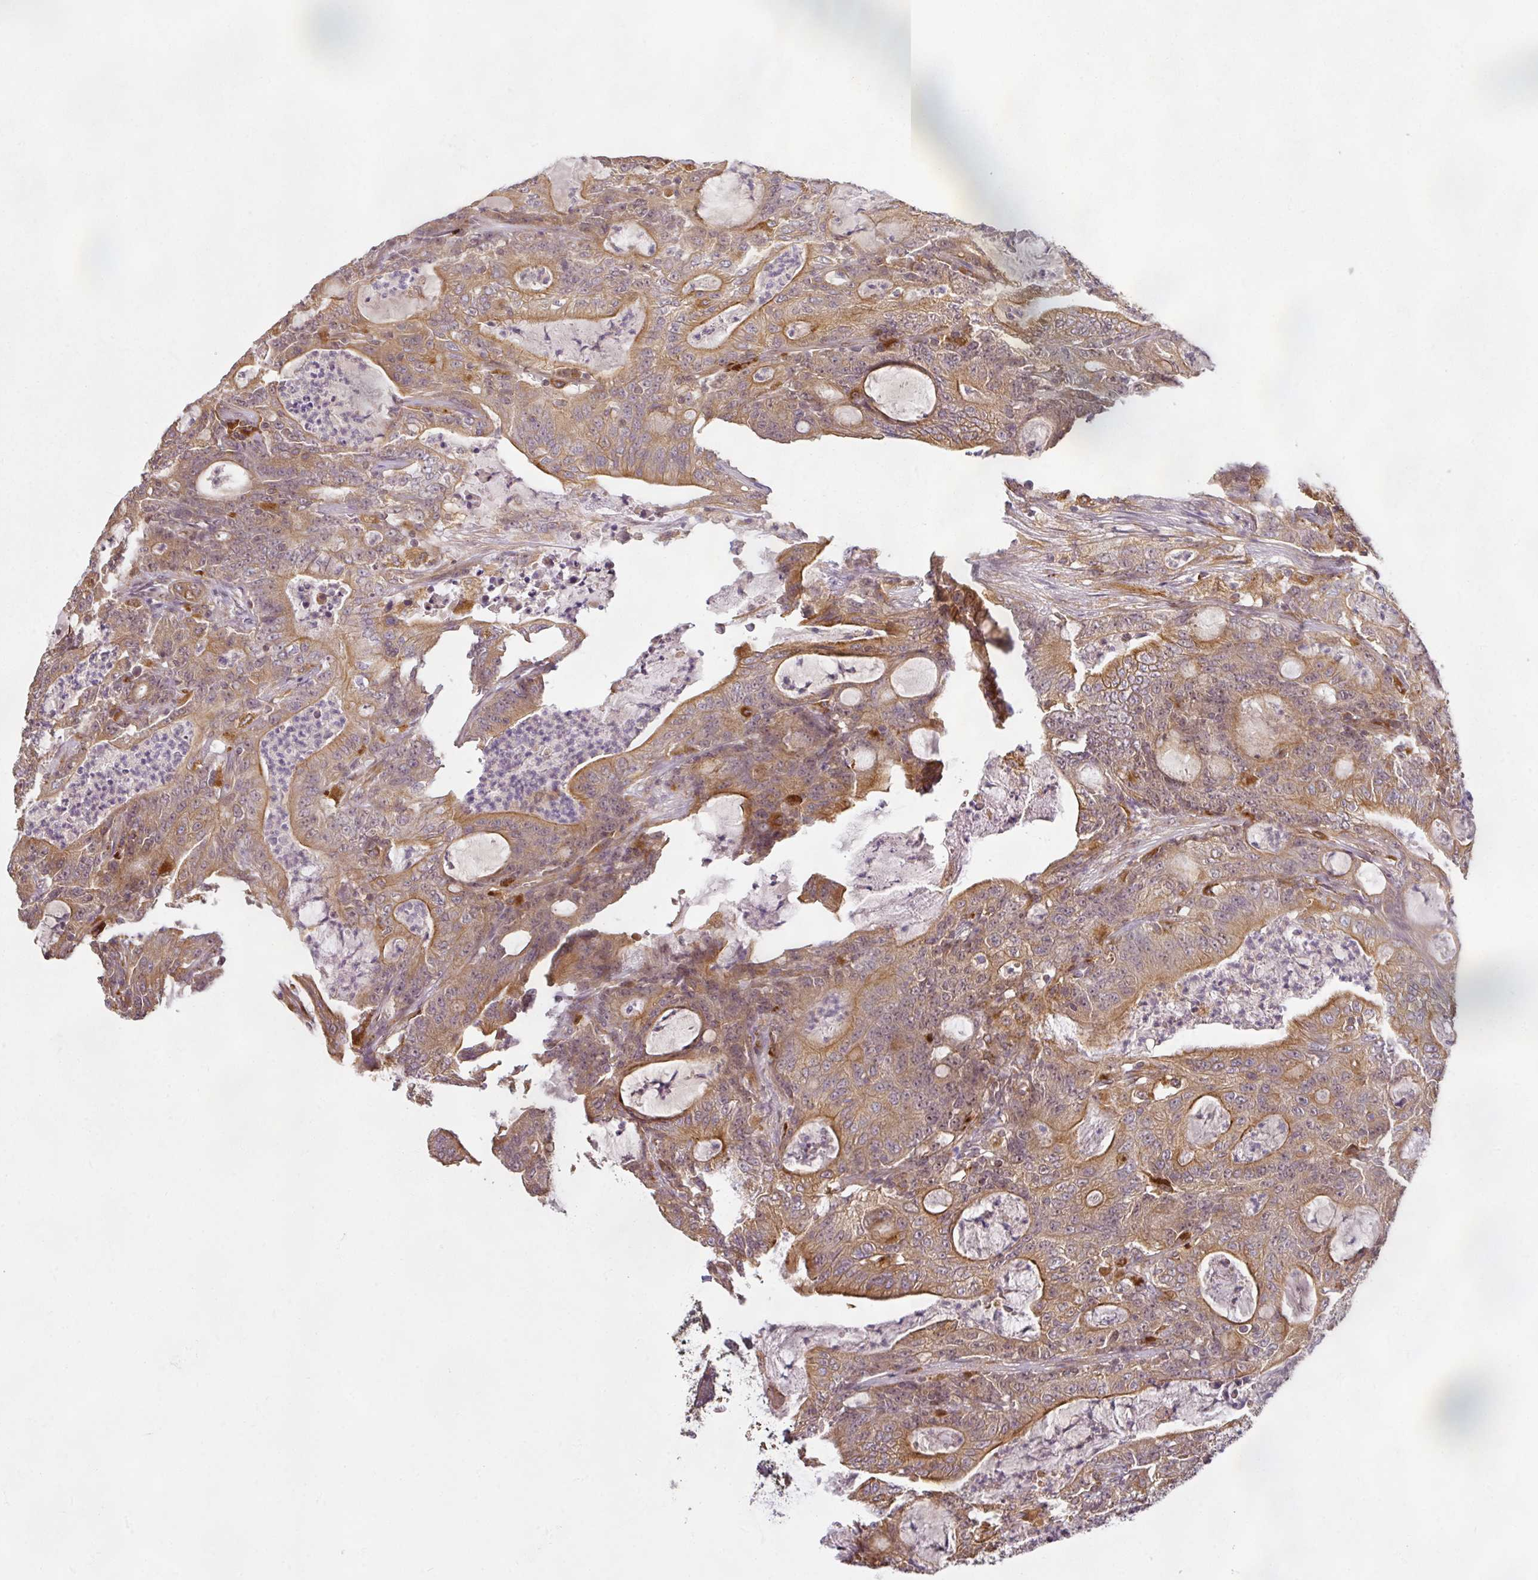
{"staining": {"intensity": "moderate", "quantity": ">75%", "location": "cytoplasmic/membranous,nuclear"}, "tissue": "colorectal cancer", "cell_type": "Tumor cells", "image_type": "cancer", "snomed": [{"axis": "morphology", "description": "Adenocarcinoma, NOS"}, {"axis": "topography", "description": "Colon"}], "caption": "A brown stain labels moderate cytoplasmic/membranous and nuclear positivity of a protein in colorectal adenocarcinoma tumor cells.", "gene": "DIMT1", "patient": {"sex": "male", "age": 83}}